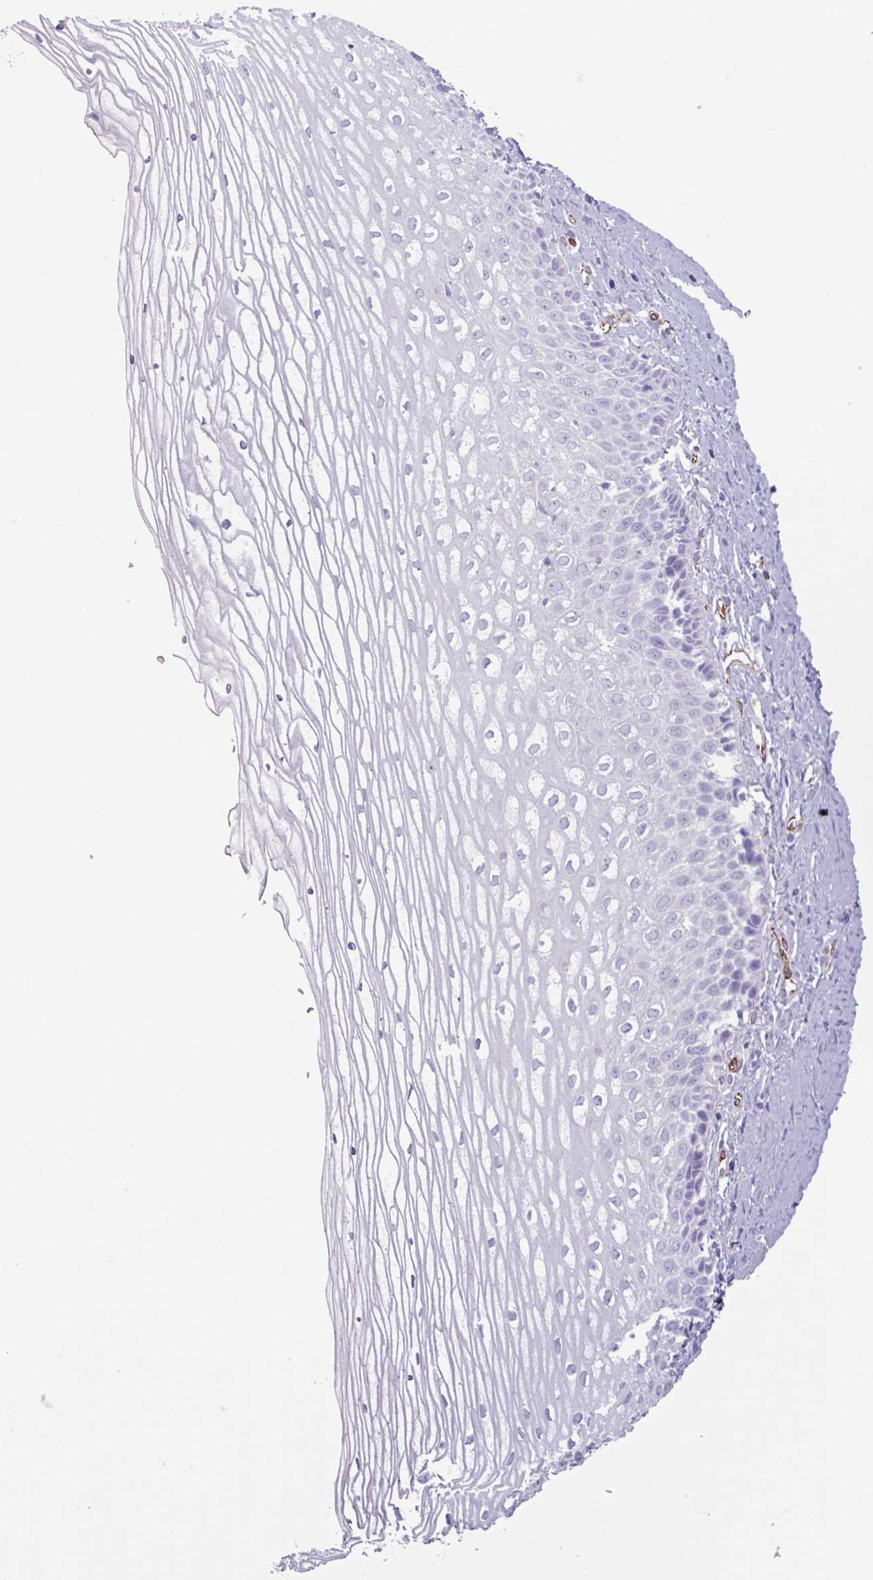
{"staining": {"intensity": "negative", "quantity": "none", "location": "none"}, "tissue": "cervix", "cell_type": "Glandular cells", "image_type": "normal", "snomed": [{"axis": "morphology", "description": "Normal tissue, NOS"}, {"axis": "topography", "description": "Cervix"}], "caption": "IHC micrograph of normal human cervix stained for a protein (brown), which displays no staining in glandular cells. (DAB (3,3'-diaminobenzidine) IHC, high magnification).", "gene": "BTD", "patient": {"sex": "female", "age": 47}}